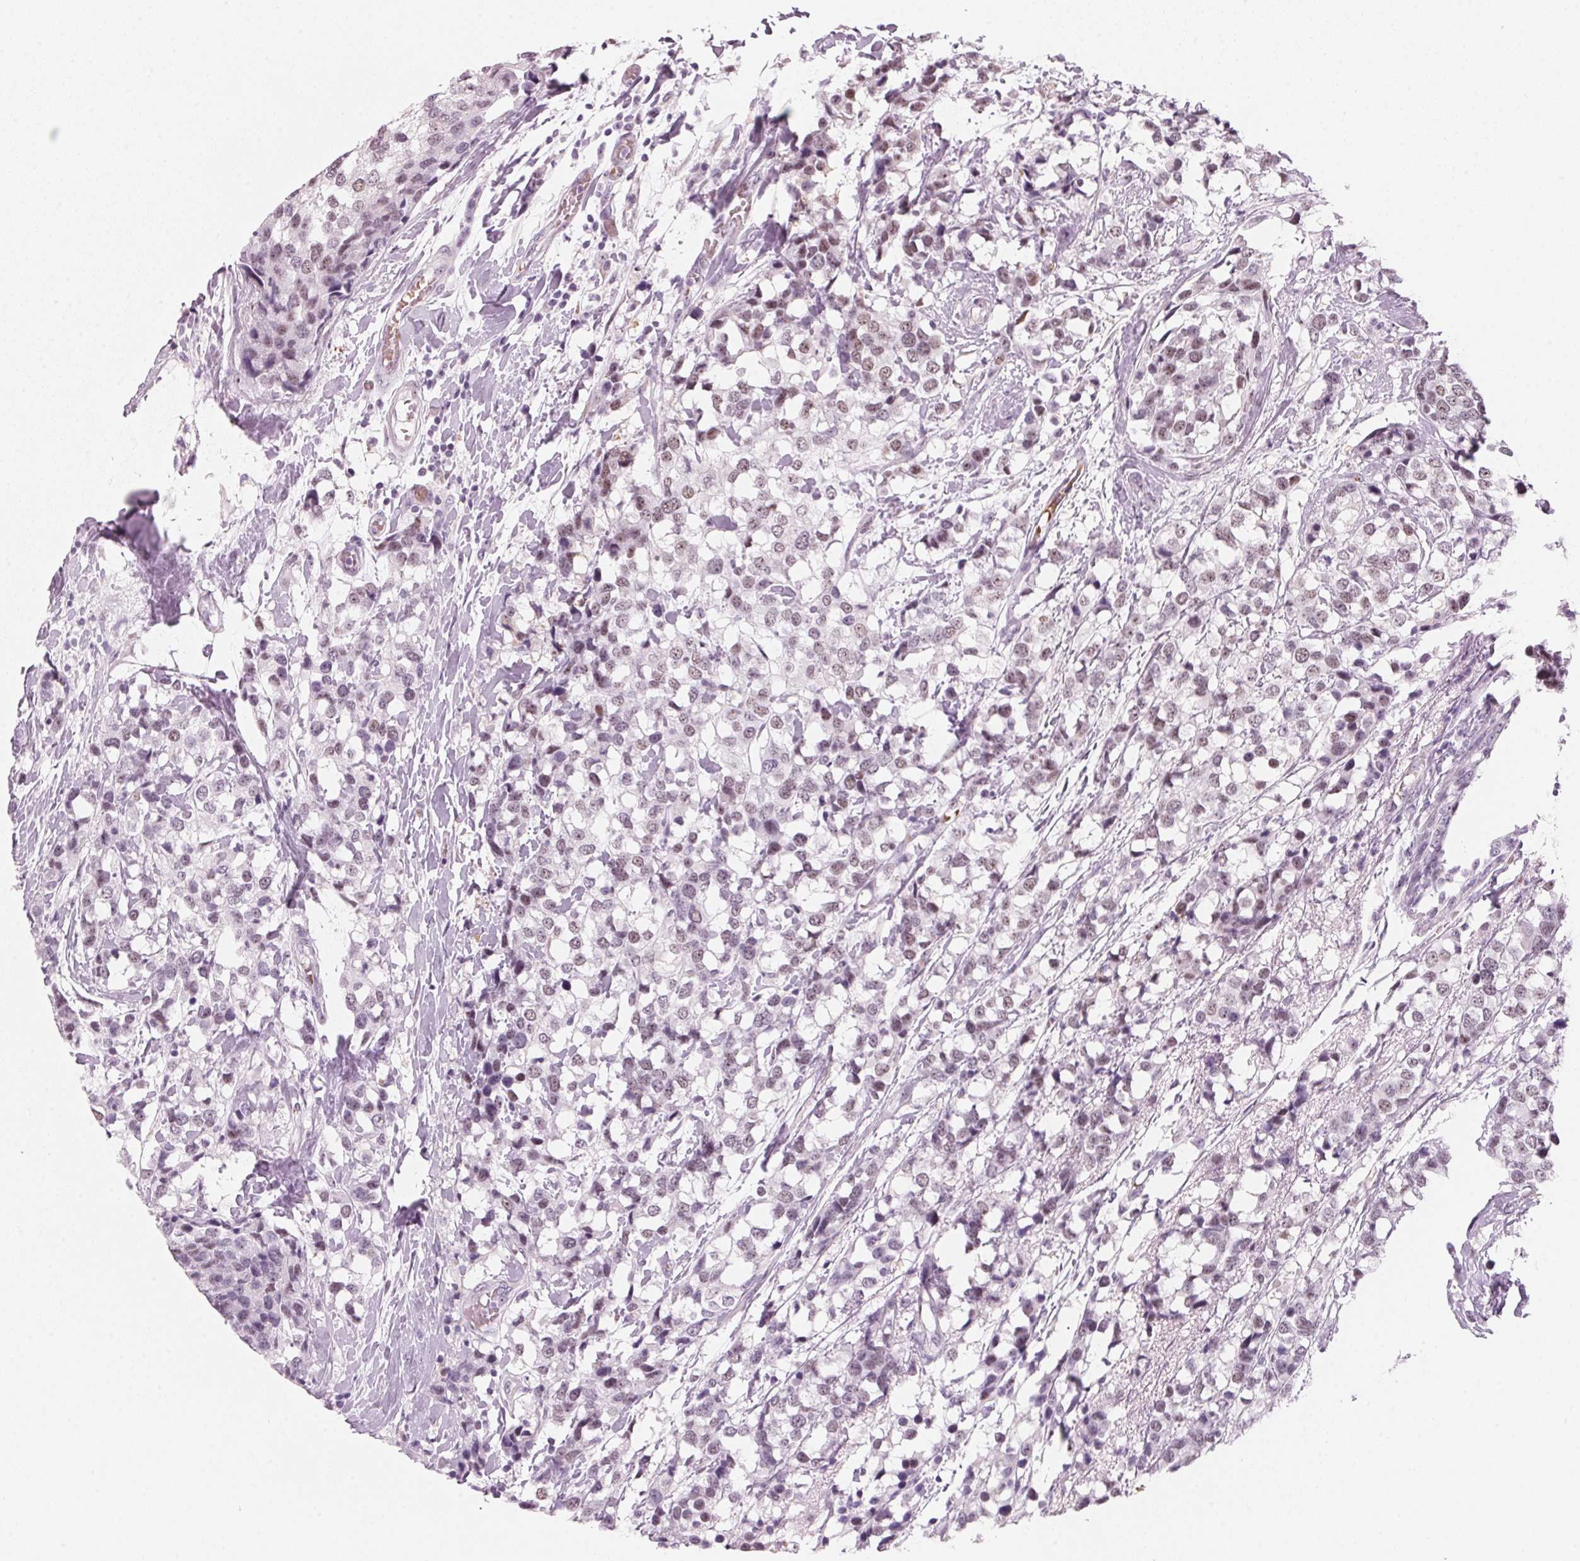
{"staining": {"intensity": "weak", "quantity": ">75%", "location": "nuclear"}, "tissue": "breast cancer", "cell_type": "Tumor cells", "image_type": "cancer", "snomed": [{"axis": "morphology", "description": "Lobular carcinoma"}, {"axis": "topography", "description": "Breast"}], "caption": "Human breast cancer (lobular carcinoma) stained with a brown dye reveals weak nuclear positive positivity in approximately >75% of tumor cells.", "gene": "DNTTIP2", "patient": {"sex": "female", "age": 59}}